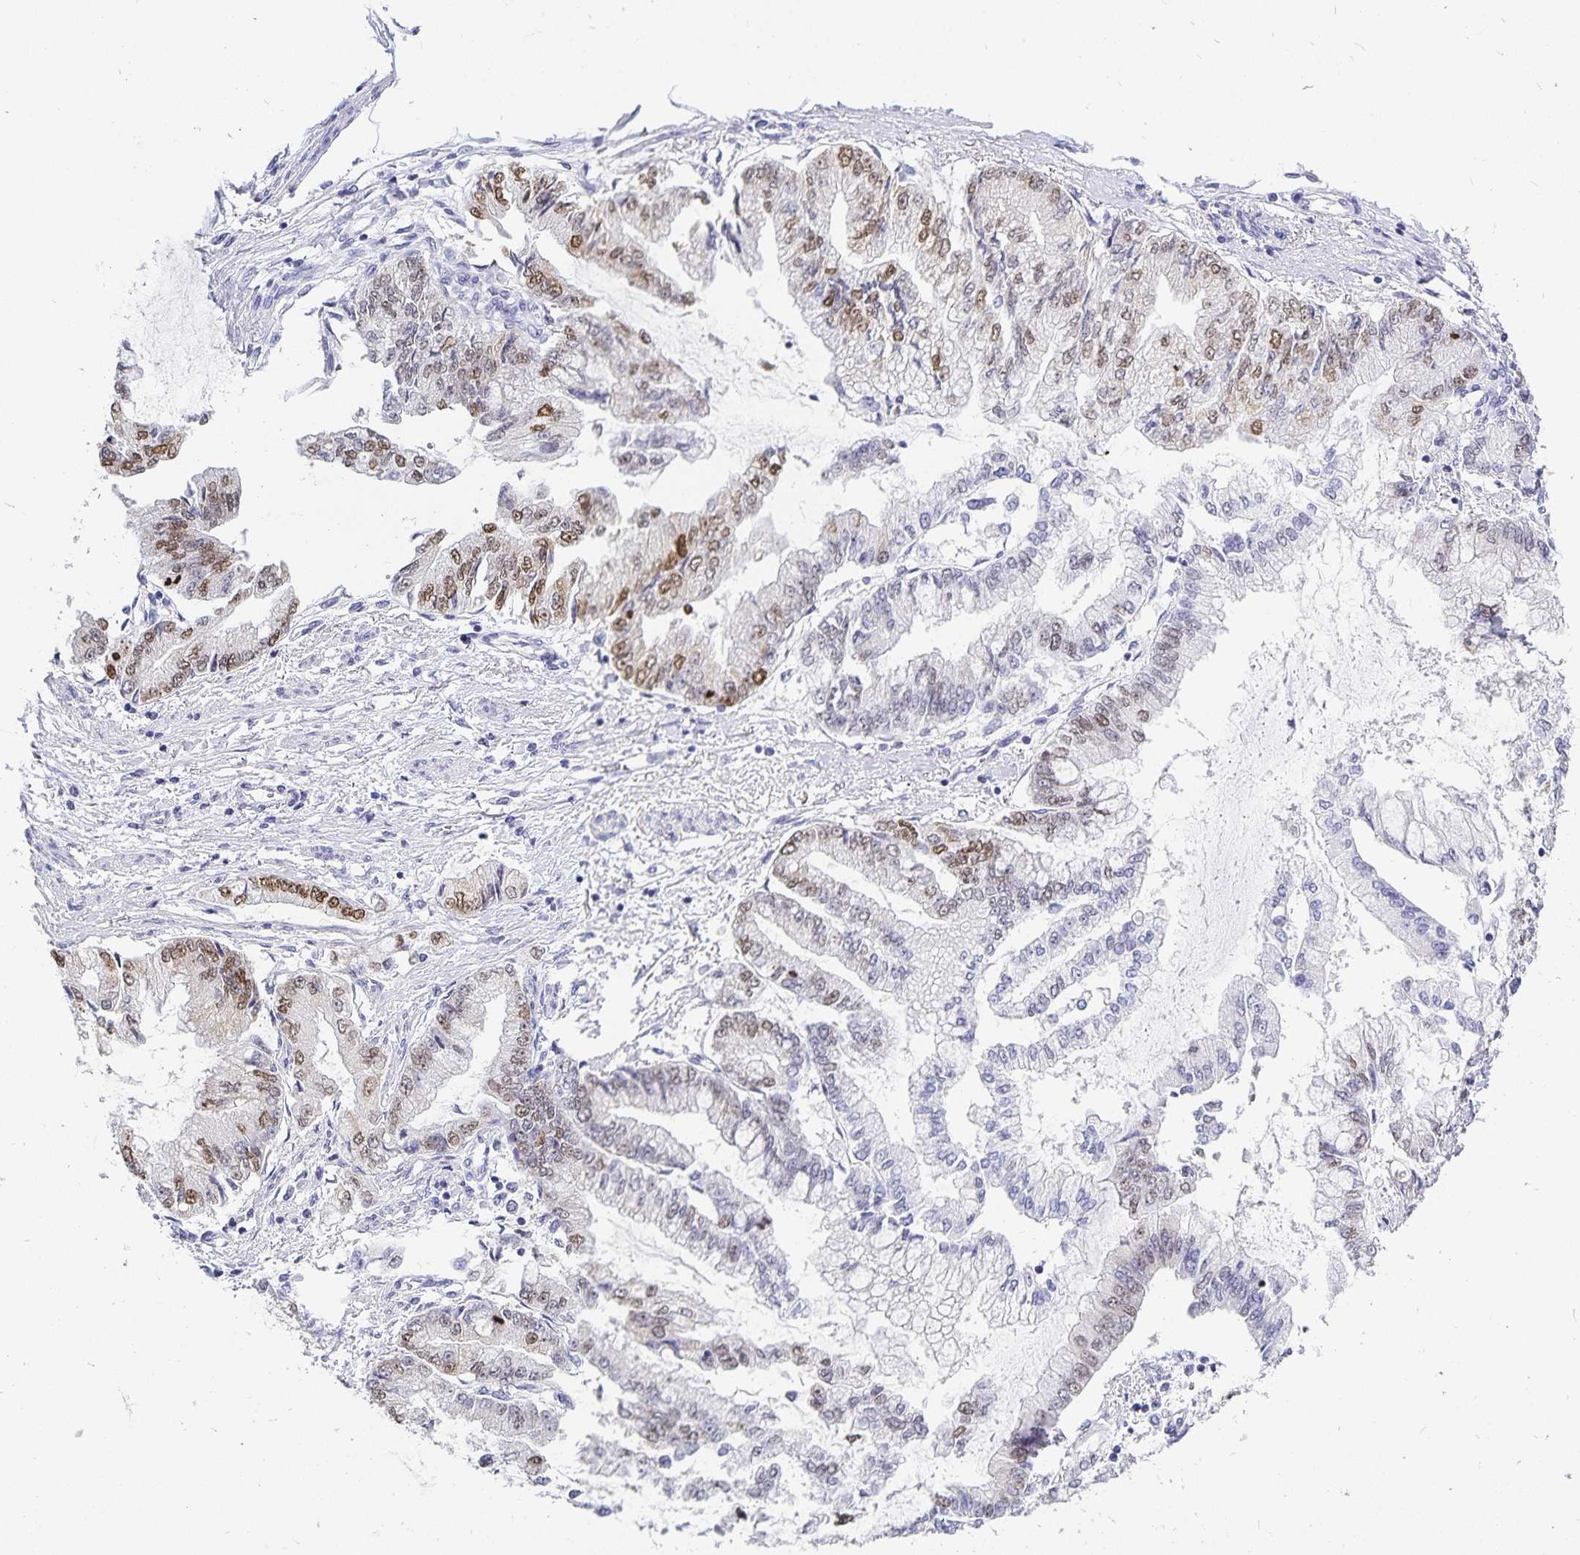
{"staining": {"intensity": "moderate", "quantity": "25%-75%", "location": "nuclear"}, "tissue": "stomach cancer", "cell_type": "Tumor cells", "image_type": "cancer", "snomed": [{"axis": "morphology", "description": "Adenocarcinoma, NOS"}, {"axis": "topography", "description": "Stomach, upper"}], "caption": "IHC staining of adenocarcinoma (stomach), which displays medium levels of moderate nuclear staining in about 25%-75% of tumor cells indicating moderate nuclear protein expression. The staining was performed using DAB (brown) for protein detection and nuclei were counterstained in hematoxylin (blue).", "gene": "HMGB3", "patient": {"sex": "female", "age": 74}}